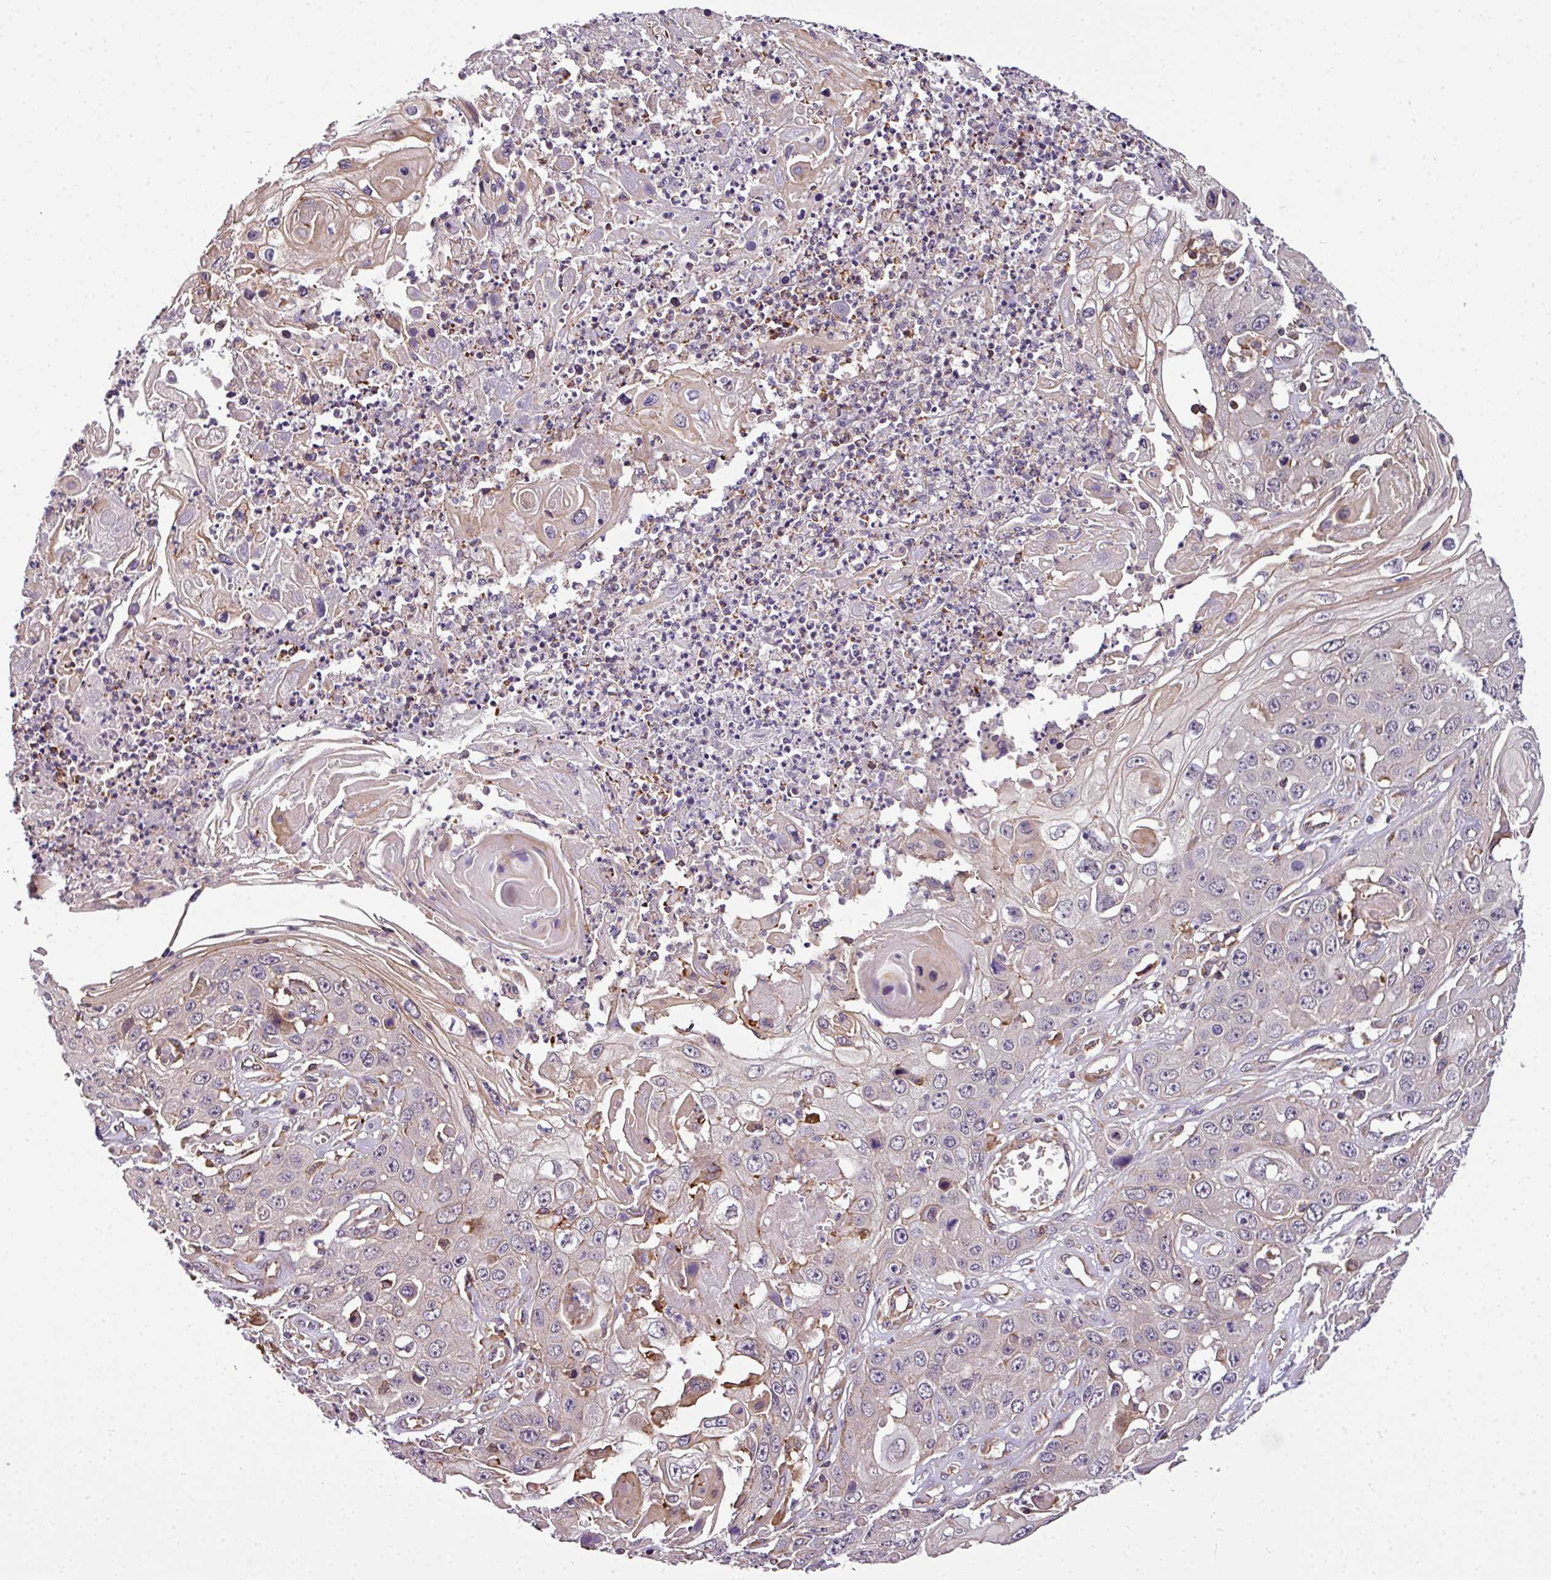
{"staining": {"intensity": "weak", "quantity": "<25%", "location": "cytoplasmic/membranous"}, "tissue": "skin cancer", "cell_type": "Tumor cells", "image_type": "cancer", "snomed": [{"axis": "morphology", "description": "Squamous cell carcinoma, NOS"}, {"axis": "topography", "description": "Skin"}], "caption": "This micrograph is of skin cancer (squamous cell carcinoma) stained with IHC to label a protein in brown with the nuclei are counter-stained blue. There is no positivity in tumor cells.", "gene": "CASS4", "patient": {"sex": "male", "age": 55}}